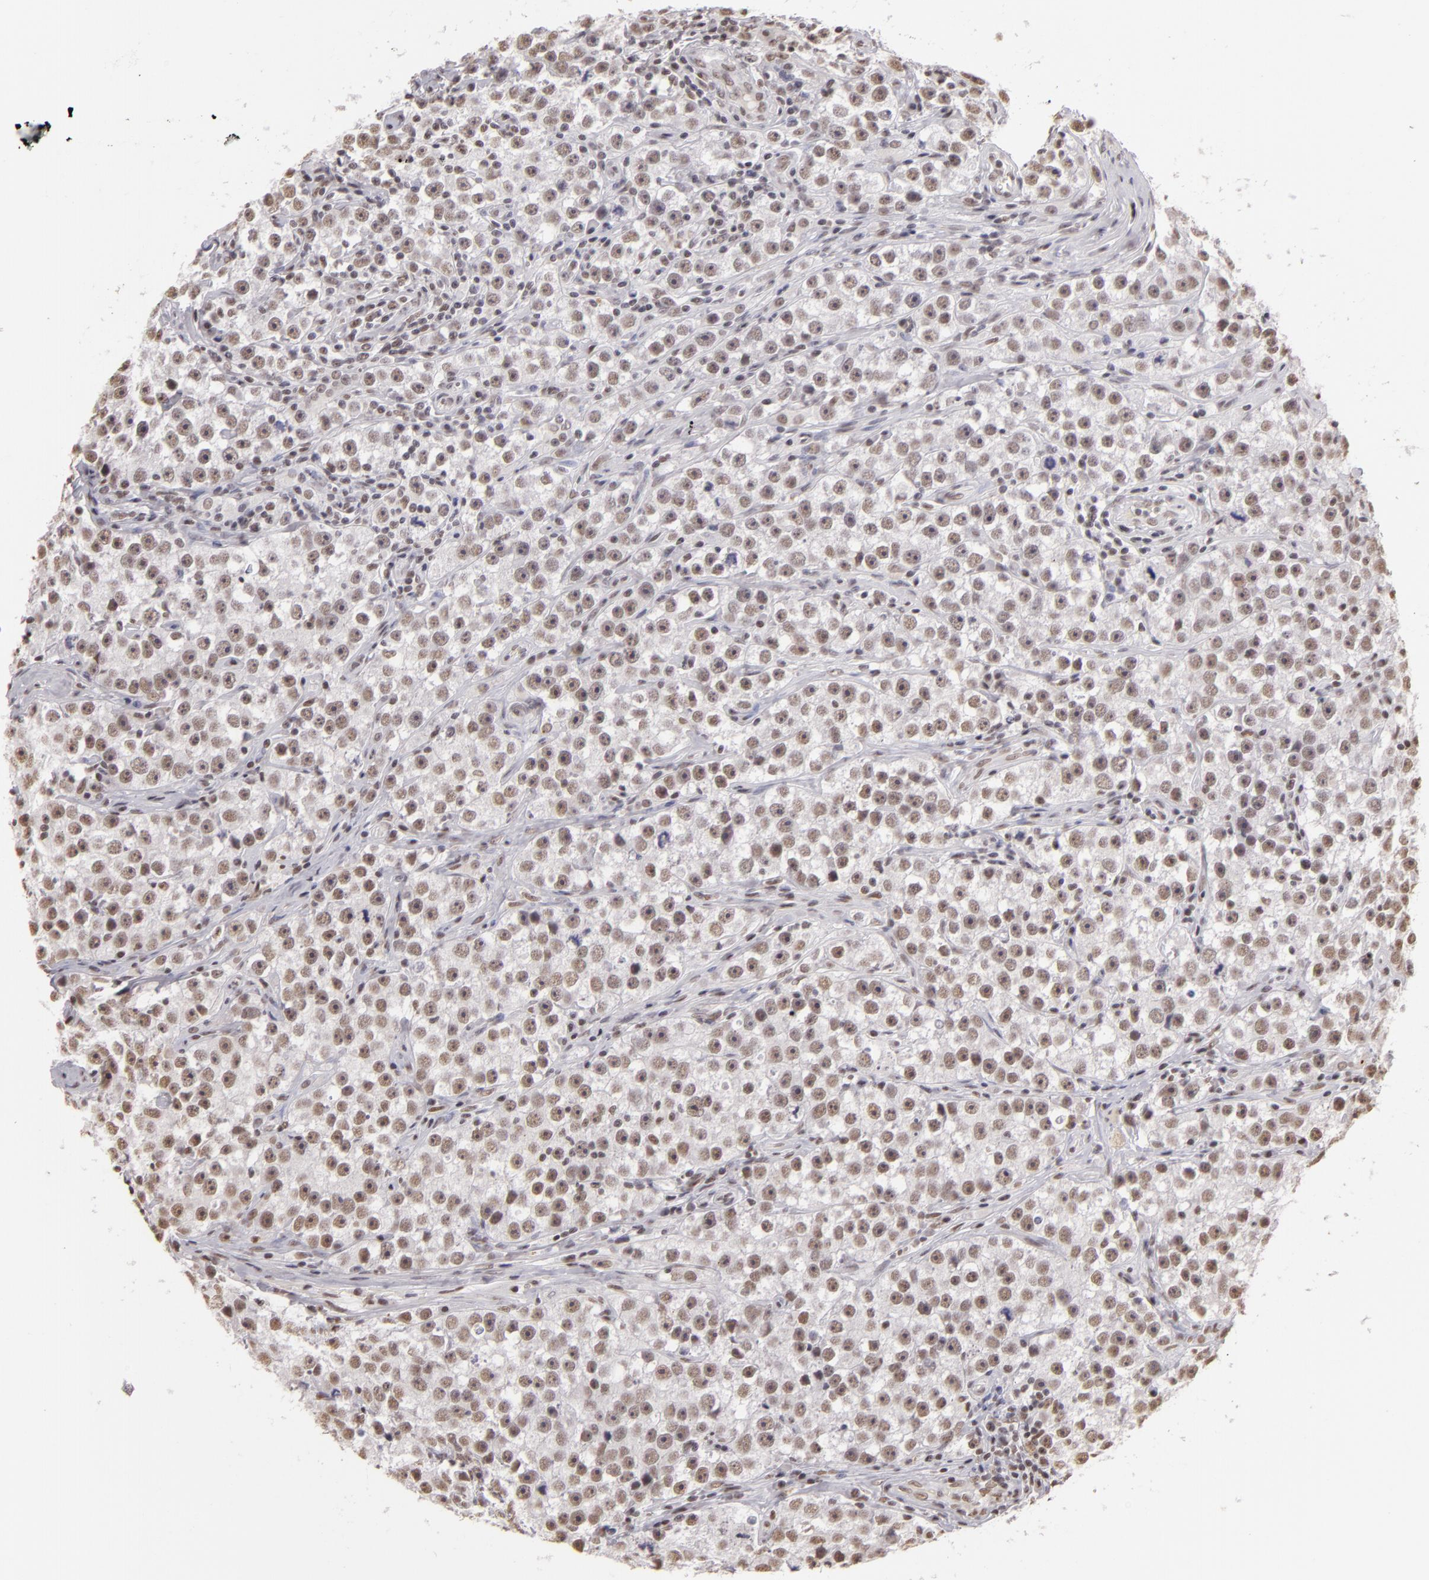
{"staining": {"intensity": "weak", "quantity": ">75%", "location": "nuclear"}, "tissue": "testis cancer", "cell_type": "Tumor cells", "image_type": "cancer", "snomed": [{"axis": "morphology", "description": "Seminoma, NOS"}, {"axis": "topography", "description": "Testis"}], "caption": "Tumor cells exhibit low levels of weak nuclear positivity in approximately >75% of cells in human testis cancer.", "gene": "INTS6", "patient": {"sex": "male", "age": 32}}